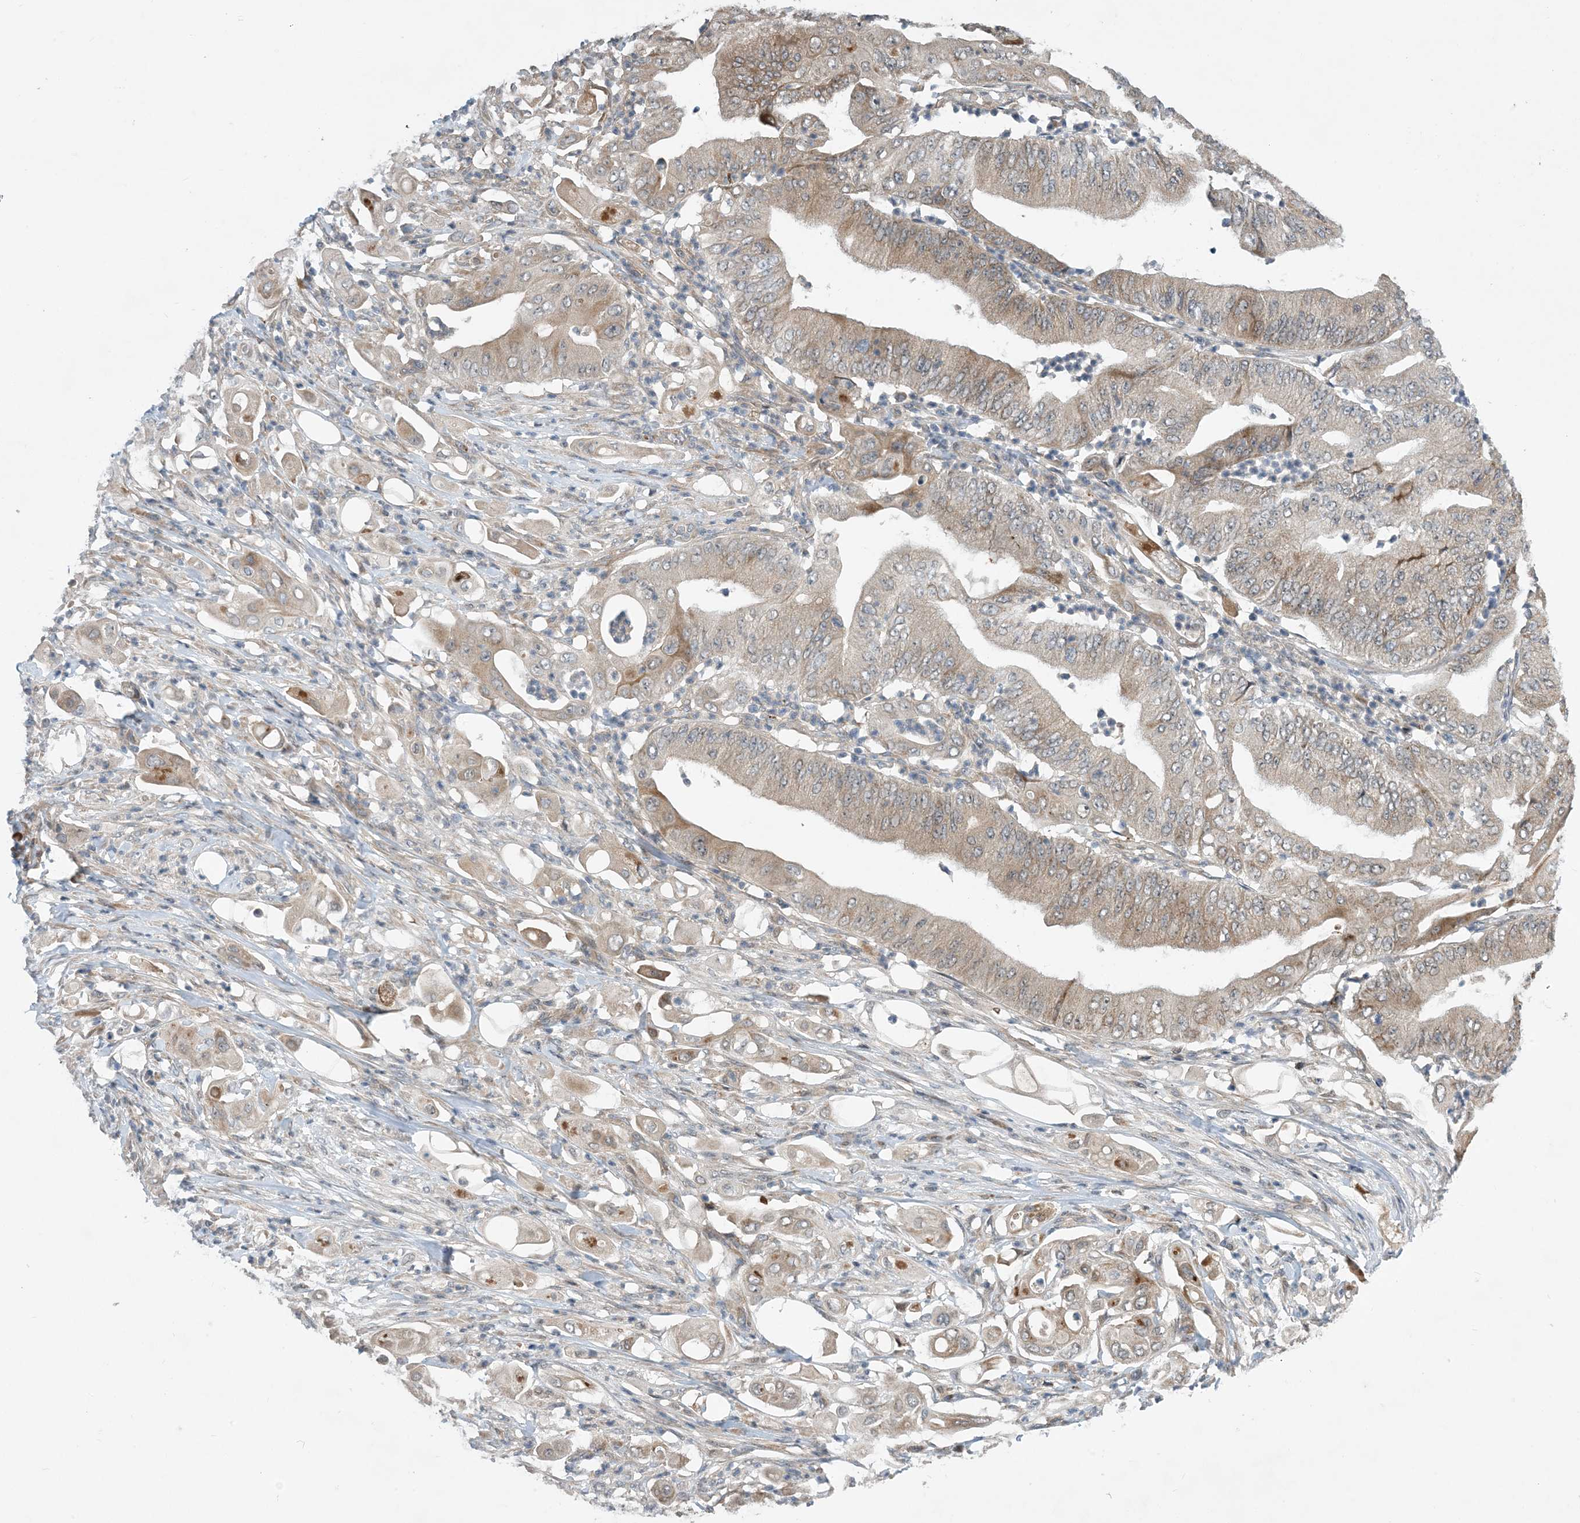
{"staining": {"intensity": "moderate", "quantity": "25%-75%", "location": "cytoplasmic/membranous"}, "tissue": "pancreatic cancer", "cell_type": "Tumor cells", "image_type": "cancer", "snomed": [{"axis": "morphology", "description": "Adenocarcinoma, NOS"}, {"axis": "topography", "description": "Pancreas"}], "caption": "Tumor cells demonstrate medium levels of moderate cytoplasmic/membranous staining in approximately 25%-75% of cells in pancreatic adenocarcinoma.", "gene": "PHOSPHO2", "patient": {"sex": "female", "age": 77}}